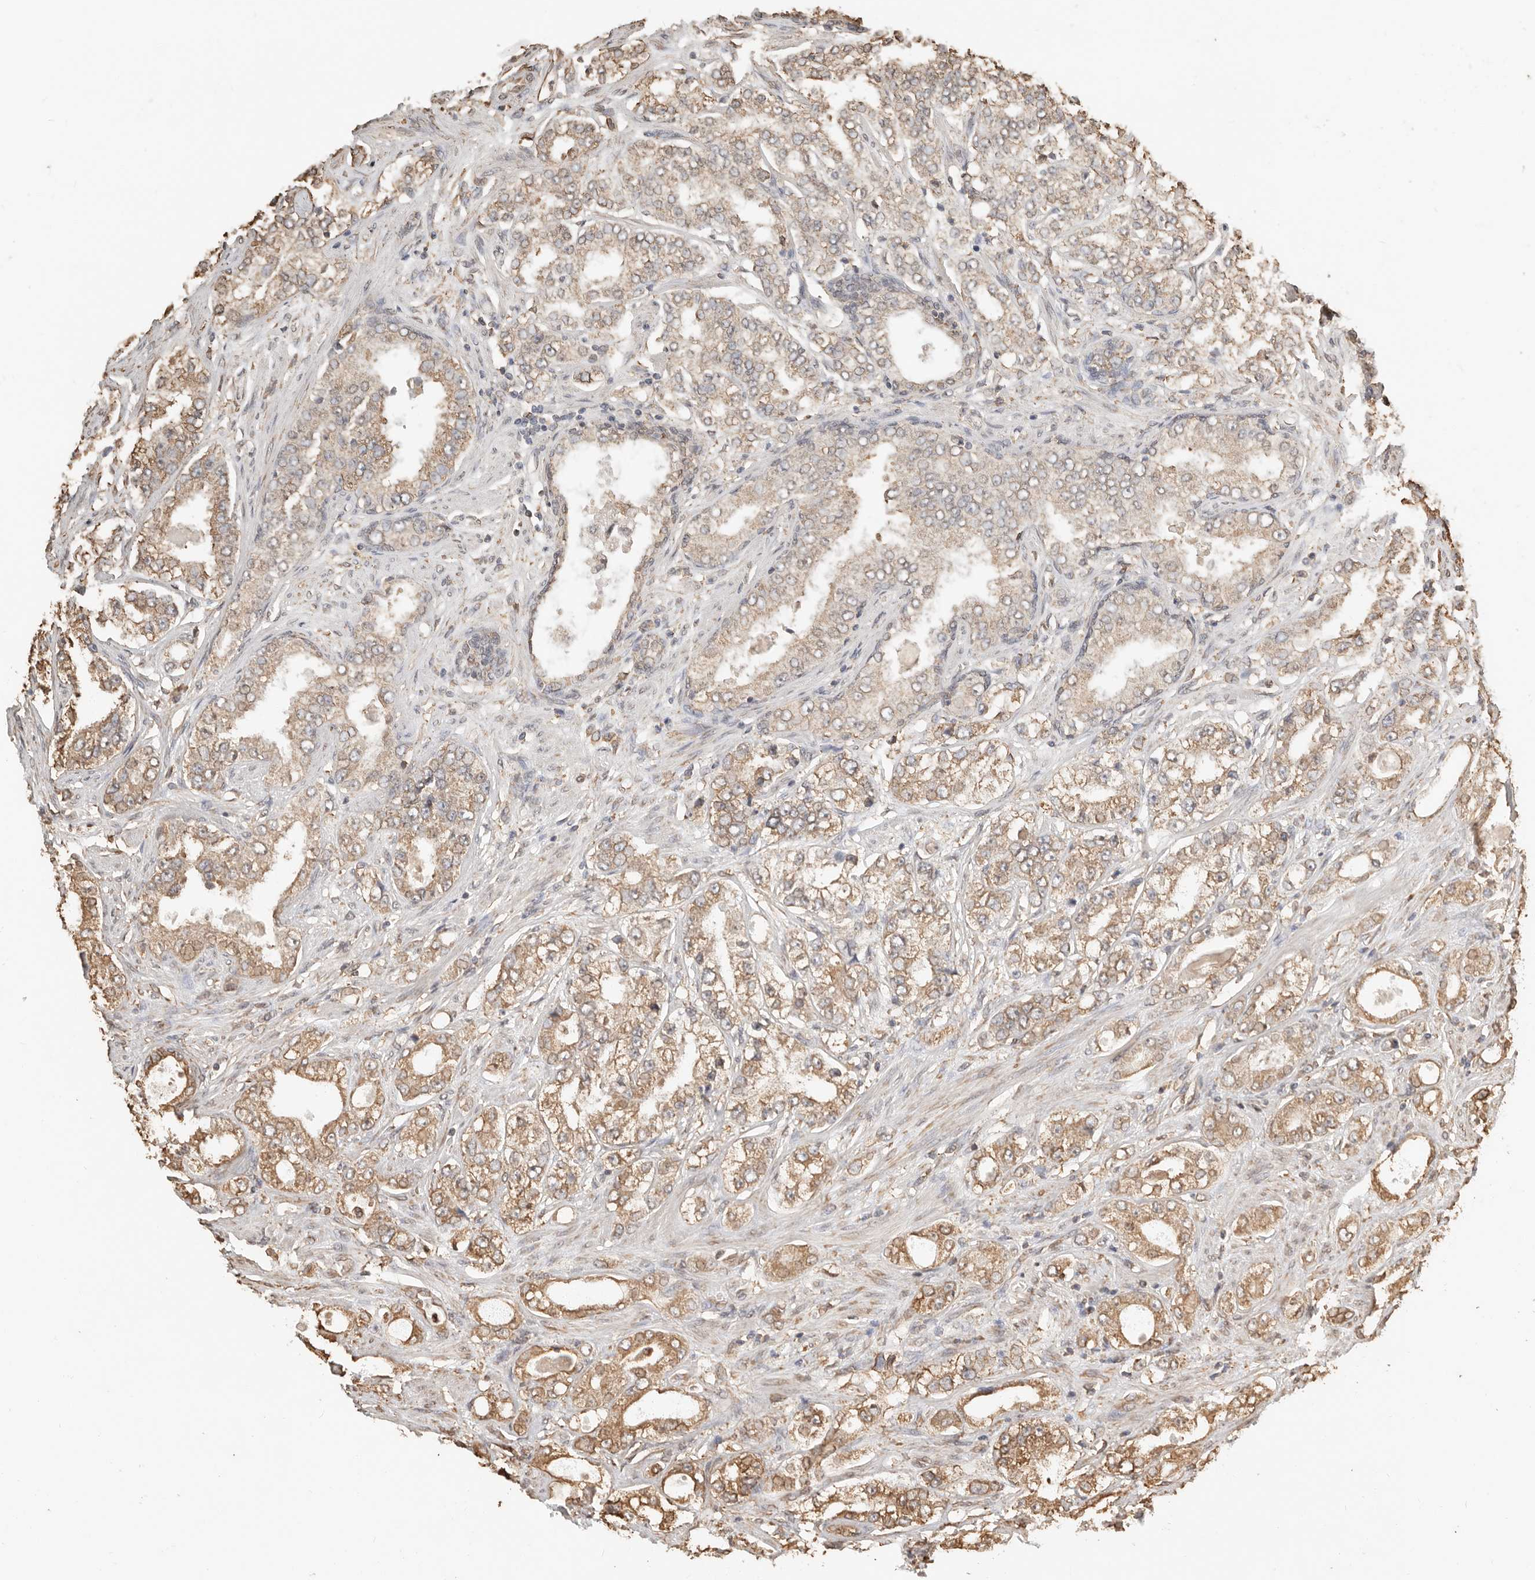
{"staining": {"intensity": "moderate", "quantity": "25%-75%", "location": "cytoplasmic/membranous"}, "tissue": "prostate cancer", "cell_type": "Tumor cells", "image_type": "cancer", "snomed": [{"axis": "morphology", "description": "Normal tissue, NOS"}, {"axis": "morphology", "description": "Adenocarcinoma, High grade"}, {"axis": "topography", "description": "Prostate"}], "caption": "Human prostate cancer stained with a protein marker demonstrates moderate staining in tumor cells.", "gene": "ARHGEF10L", "patient": {"sex": "male", "age": 83}}